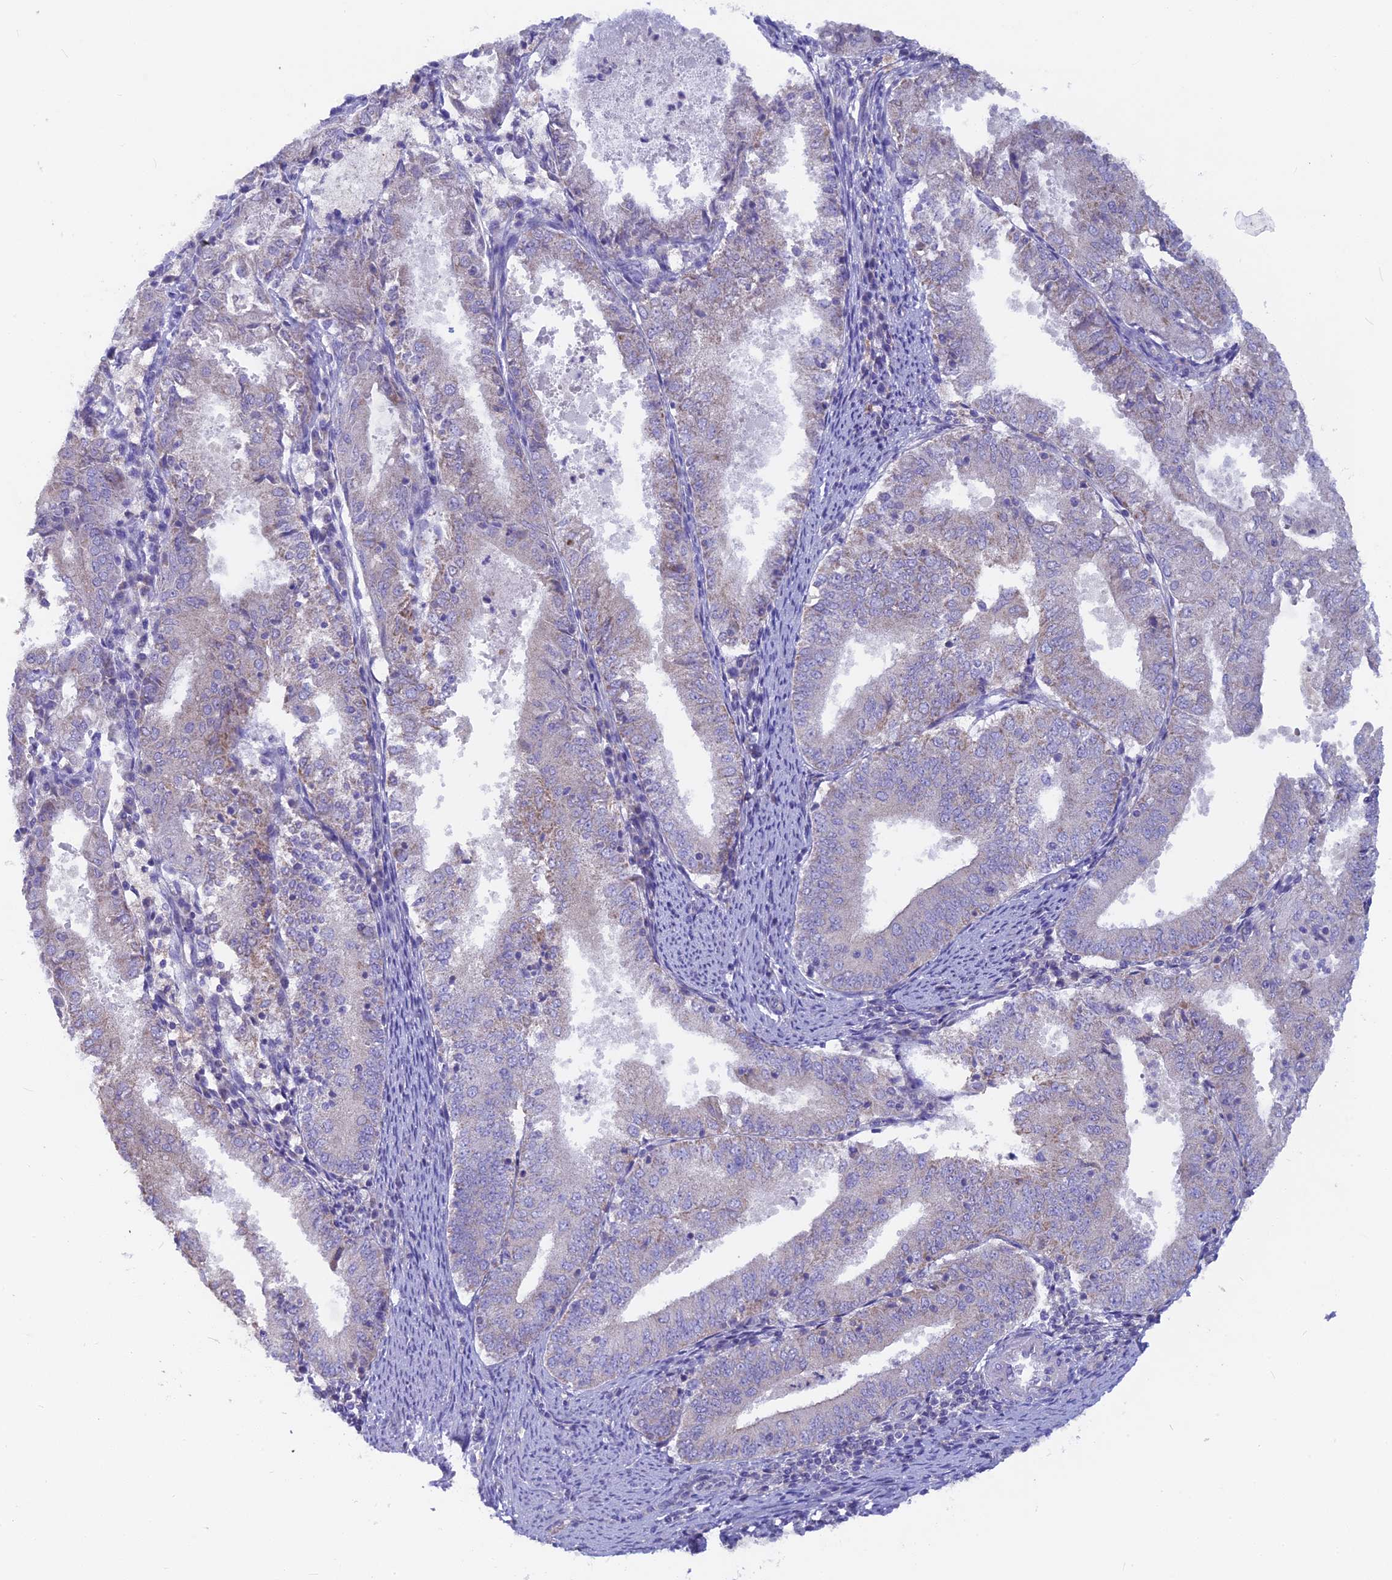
{"staining": {"intensity": "weak", "quantity": "<25%", "location": "cytoplasmic/membranous"}, "tissue": "endometrial cancer", "cell_type": "Tumor cells", "image_type": "cancer", "snomed": [{"axis": "morphology", "description": "Adenocarcinoma, NOS"}, {"axis": "topography", "description": "Endometrium"}], "caption": "There is no significant positivity in tumor cells of endometrial cancer (adenocarcinoma). The staining is performed using DAB (3,3'-diaminobenzidine) brown chromogen with nuclei counter-stained in using hematoxylin.", "gene": "PZP", "patient": {"sex": "female", "age": 57}}